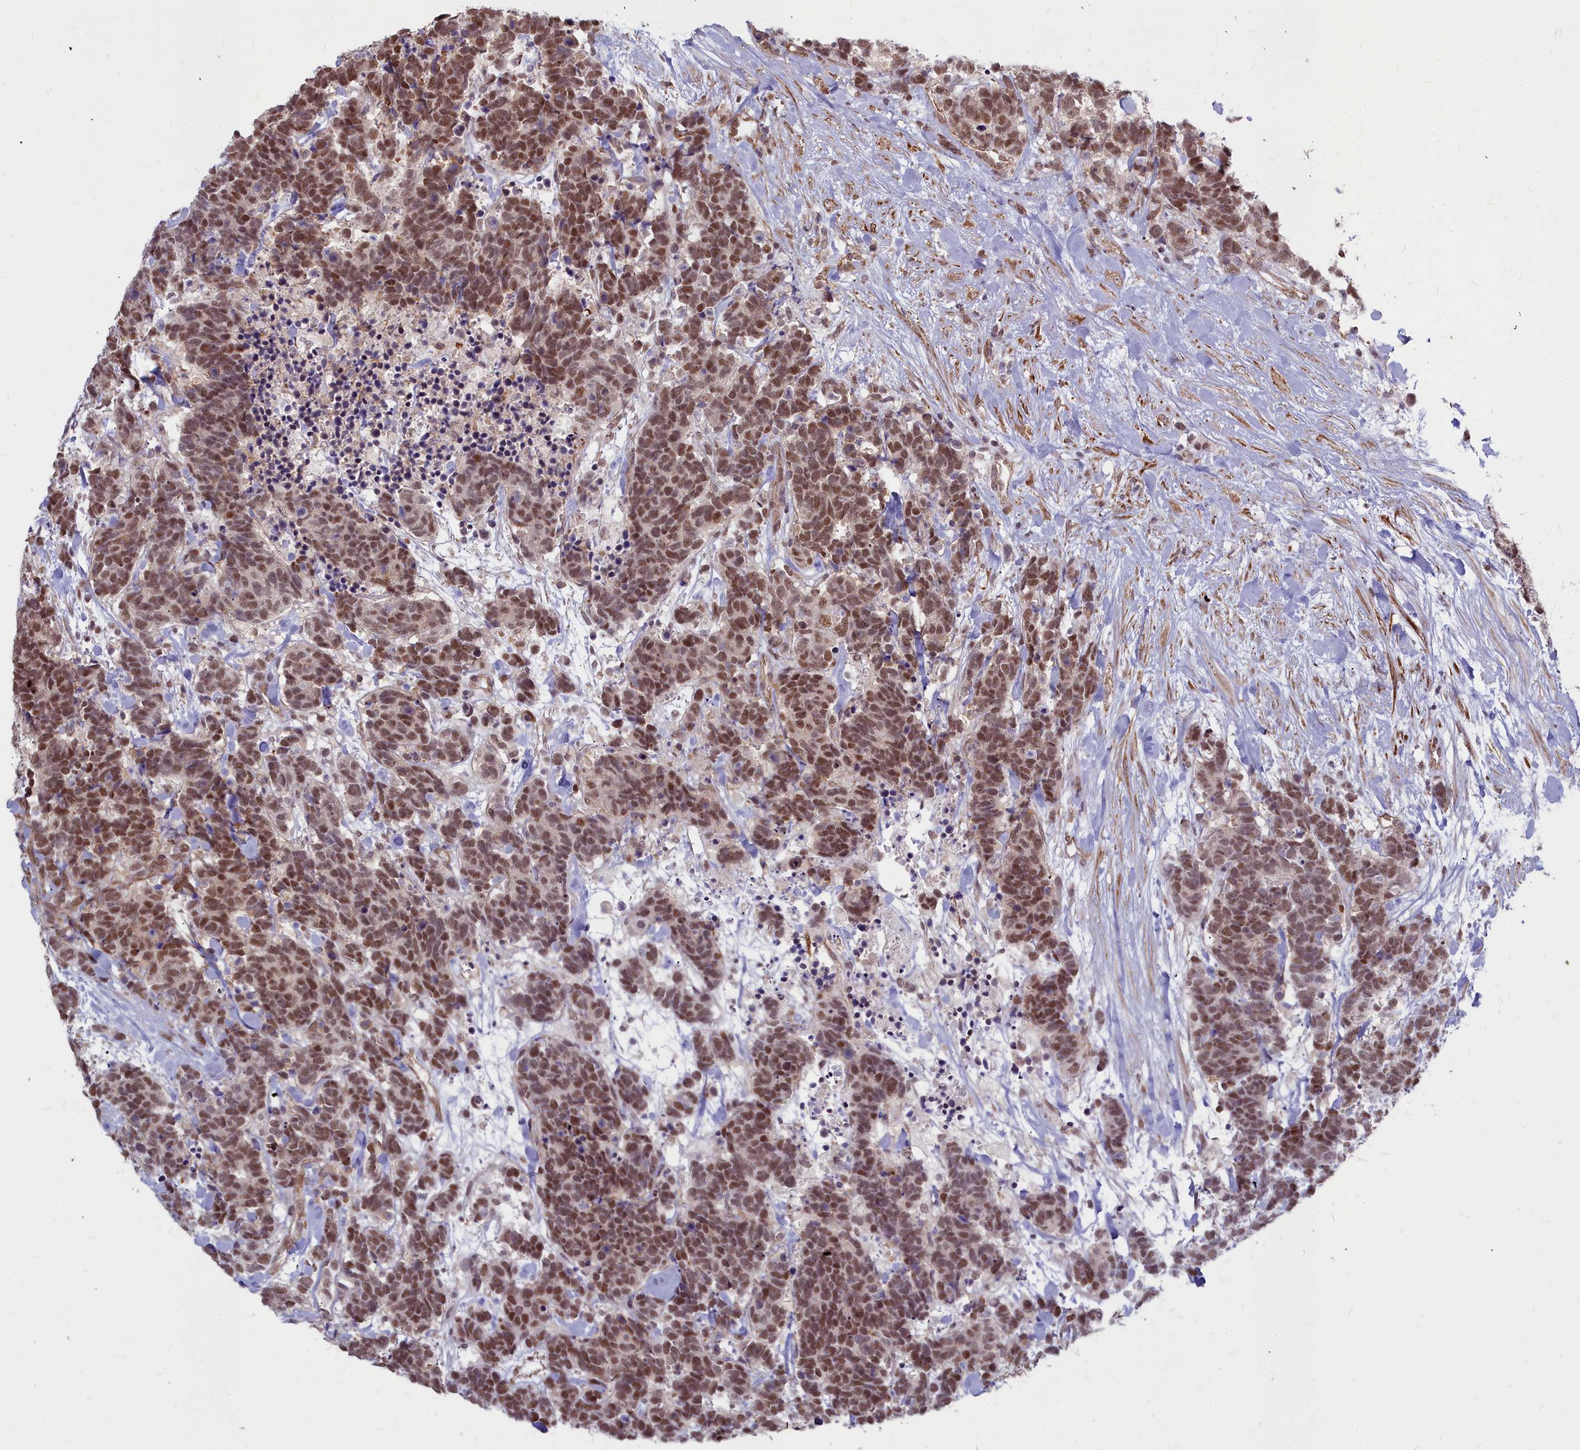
{"staining": {"intensity": "moderate", "quantity": ">75%", "location": "nuclear"}, "tissue": "carcinoid", "cell_type": "Tumor cells", "image_type": "cancer", "snomed": [{"axis": "morphology", "description": "Carcinoma, NOS"}, {"axis": "morphology", "description": "Carcinoid, malignant, NOS"}, {"axis": "topography", "description": "Prostate"}], "caption": "DAB immunohistochemical staining of human carcinoid (malignant) displays moderate nuclear protein positivity in approximately >75% of tumor cells. The protein of interest is shown in brown color, while the nuclei are stained blue.", "gene": "YJU2", "patient": {"sex": "male", "age": 57}}